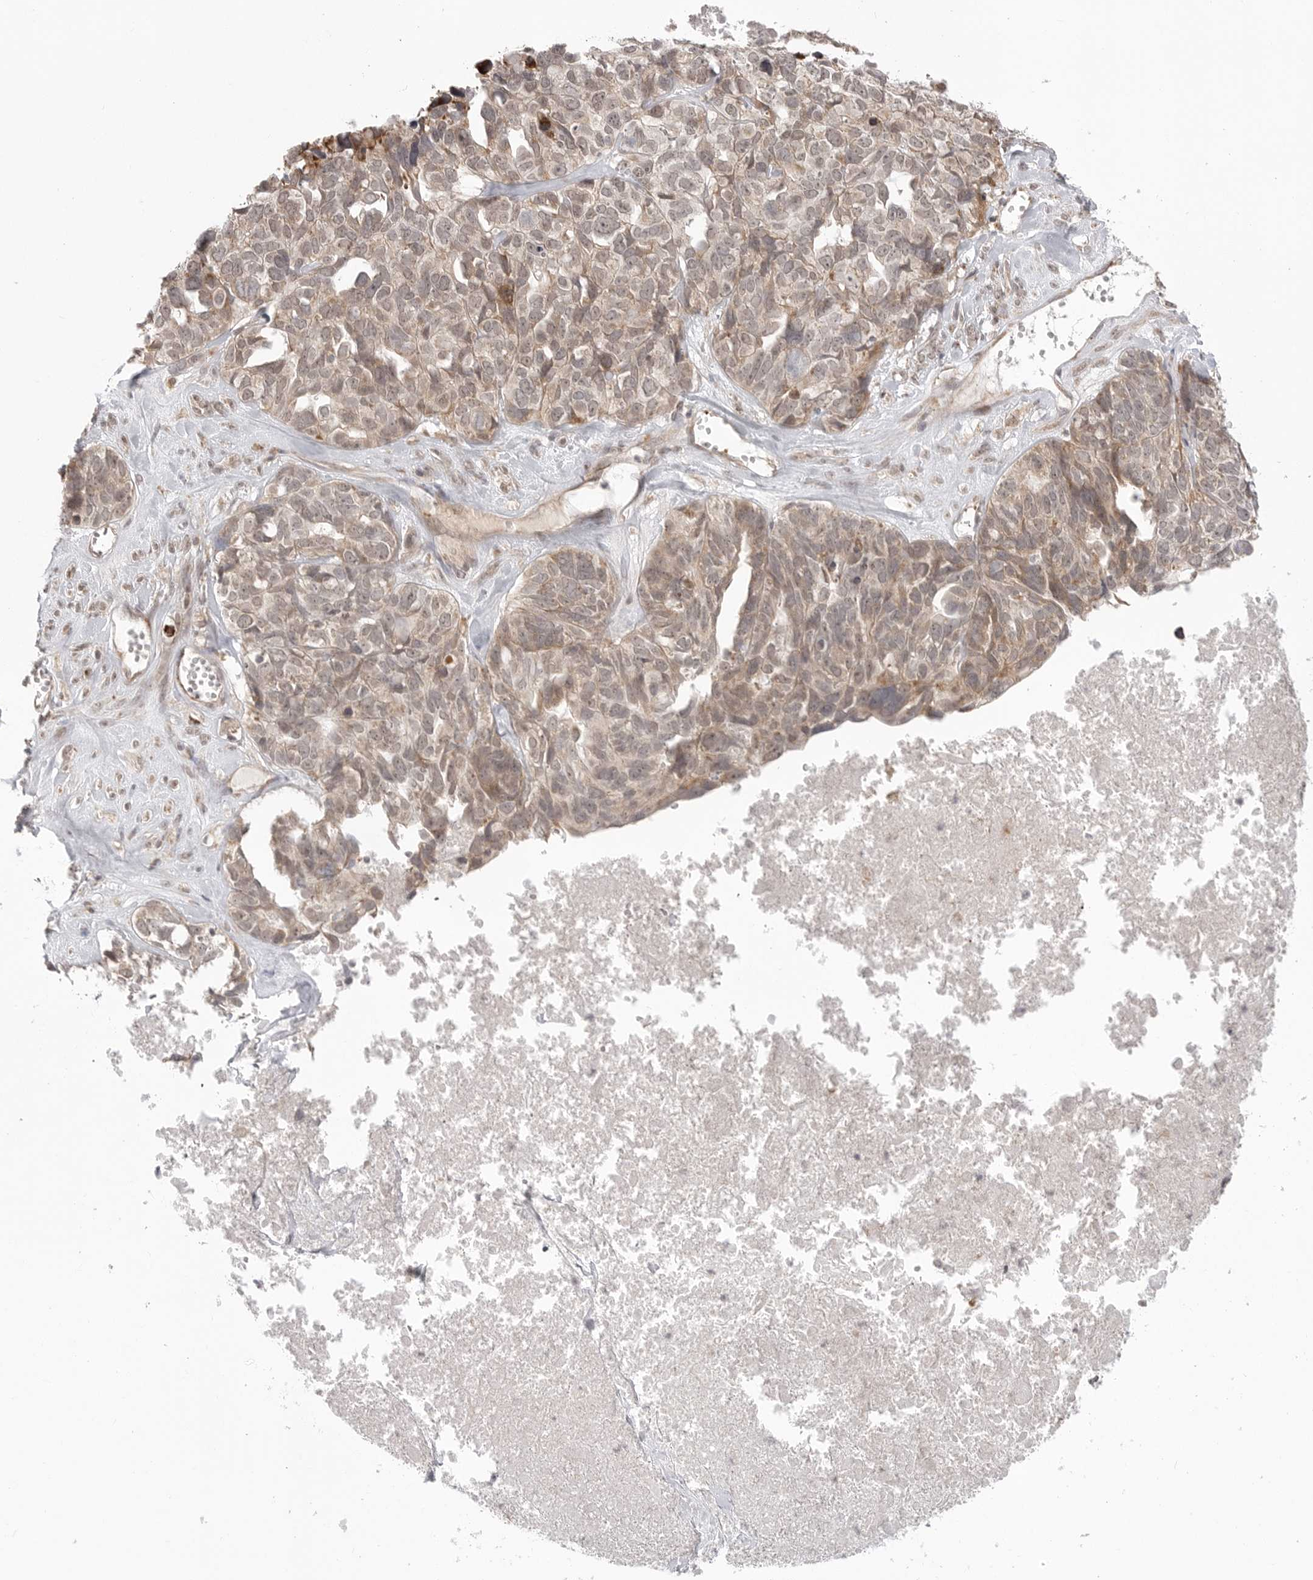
{"staining": {"intensity": "weak", "quantity": "<25%", "location": "cytoplasmic/membranous"}, "tissue": "ovarian cancer", "cell_type": "Tumor cells", "image_type": "cancer", "snomed": [{"axis": "morphology", "description": "Cystadenocarcinoma, serous, NOS"}, {"axis": "topography", "description": "Ovary"}], "caption": "High power microscopy image of an IHC image of serous cystadenocarcinoma (ovarian), revealing no significant staining in tumor cells.", "gene": "KALRN", "patient": {"sex": "female", "age": 79}}